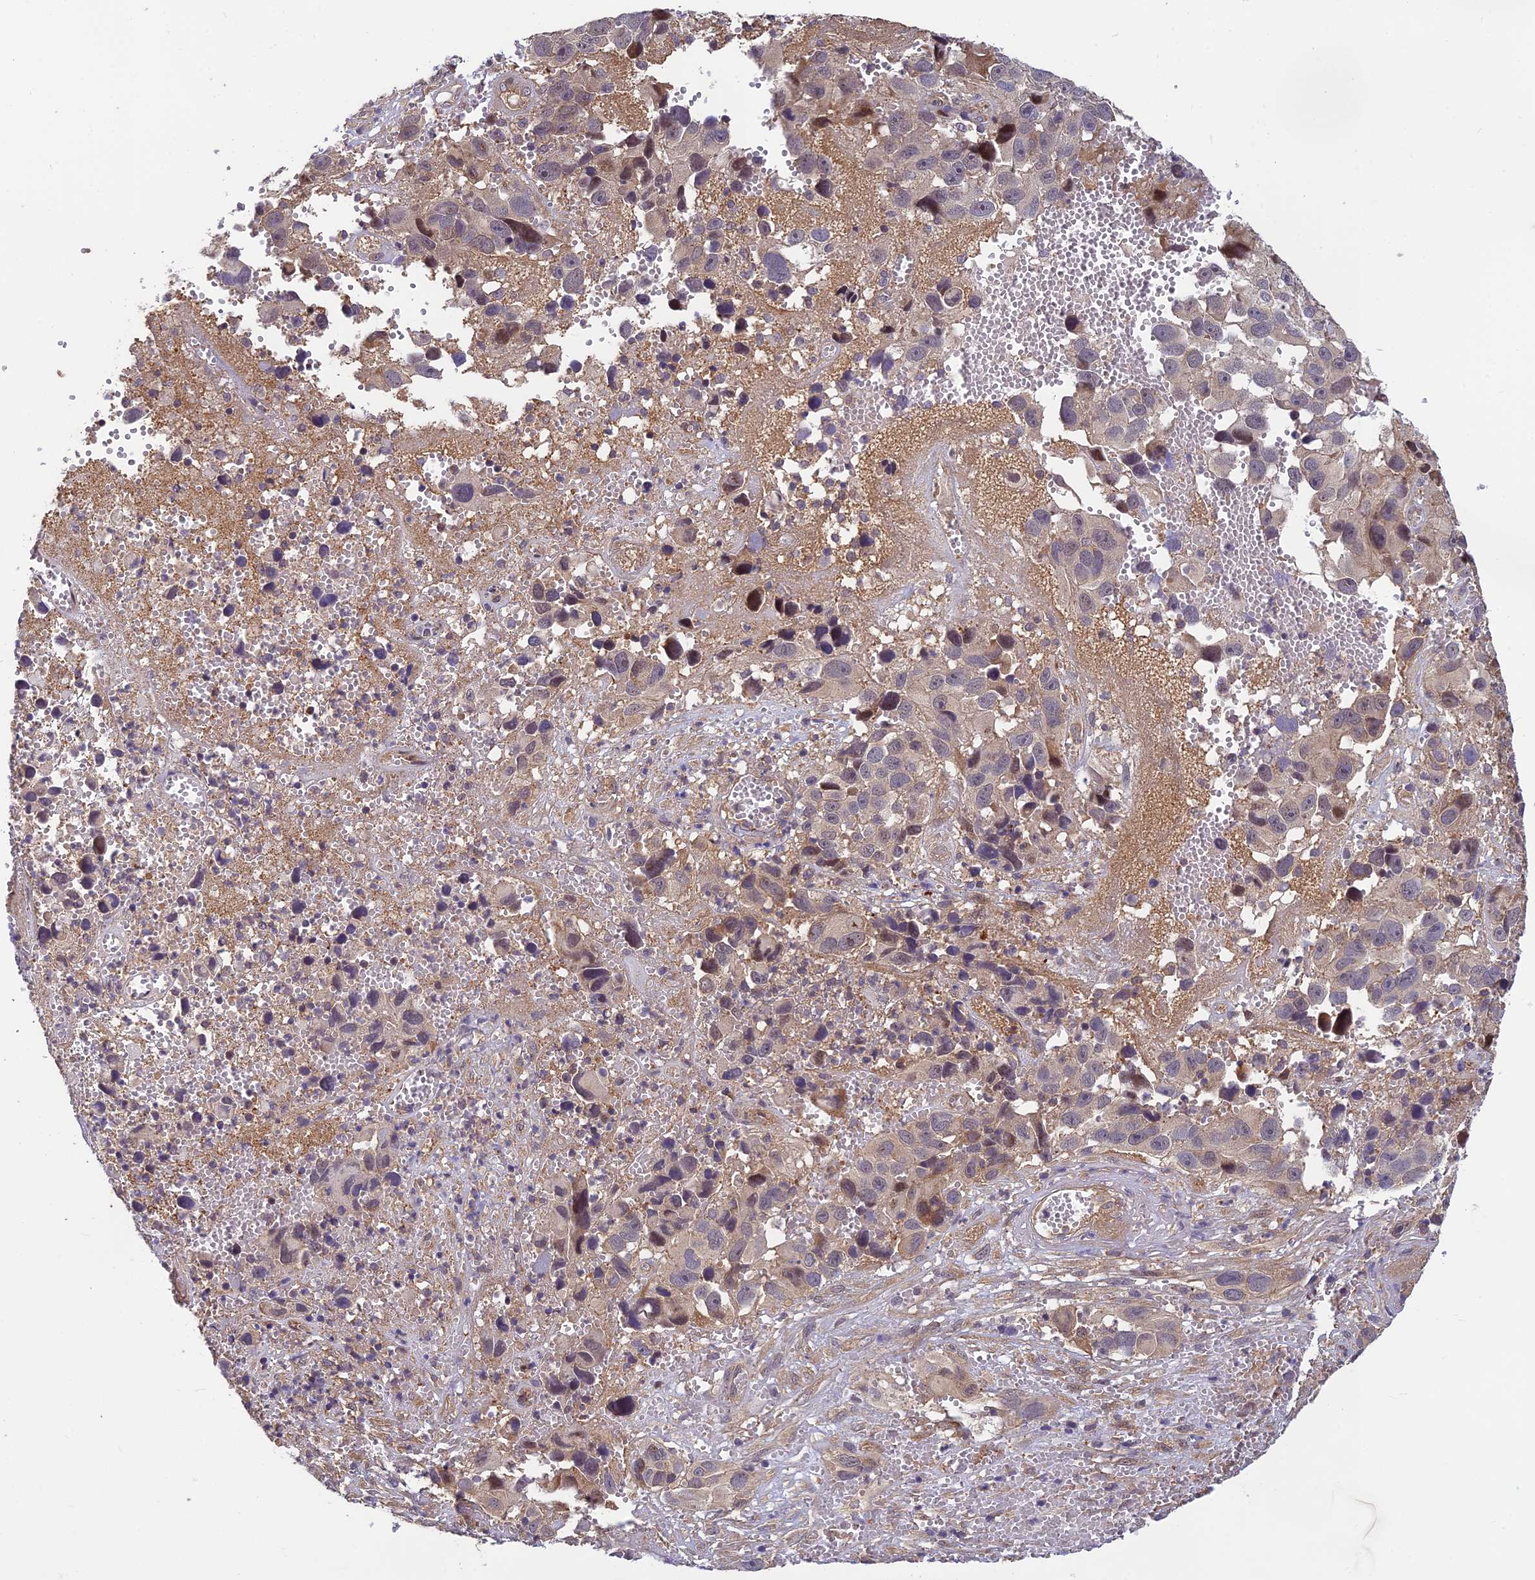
{"staining": {"intensity": "negative", "quantity": "none", "location": "none"}, "tissue": "melanoma", "cell_type": "Tumor cells", "image_type": "cancer", "snomed": [{"axis": "morphology", "description": "Malignant melanoma, NOS"}, {"axis": "topography", "description": "Skin"}], "caption": "A micrograph of human malignant melanoma is negative for staining in tumor cells. (DAB (3,3'-diaminobenzidine) immunohistochemistry, high magnification).", "gene": "PIKFYVE", "patient": {"sex": "male", "age": 84}}